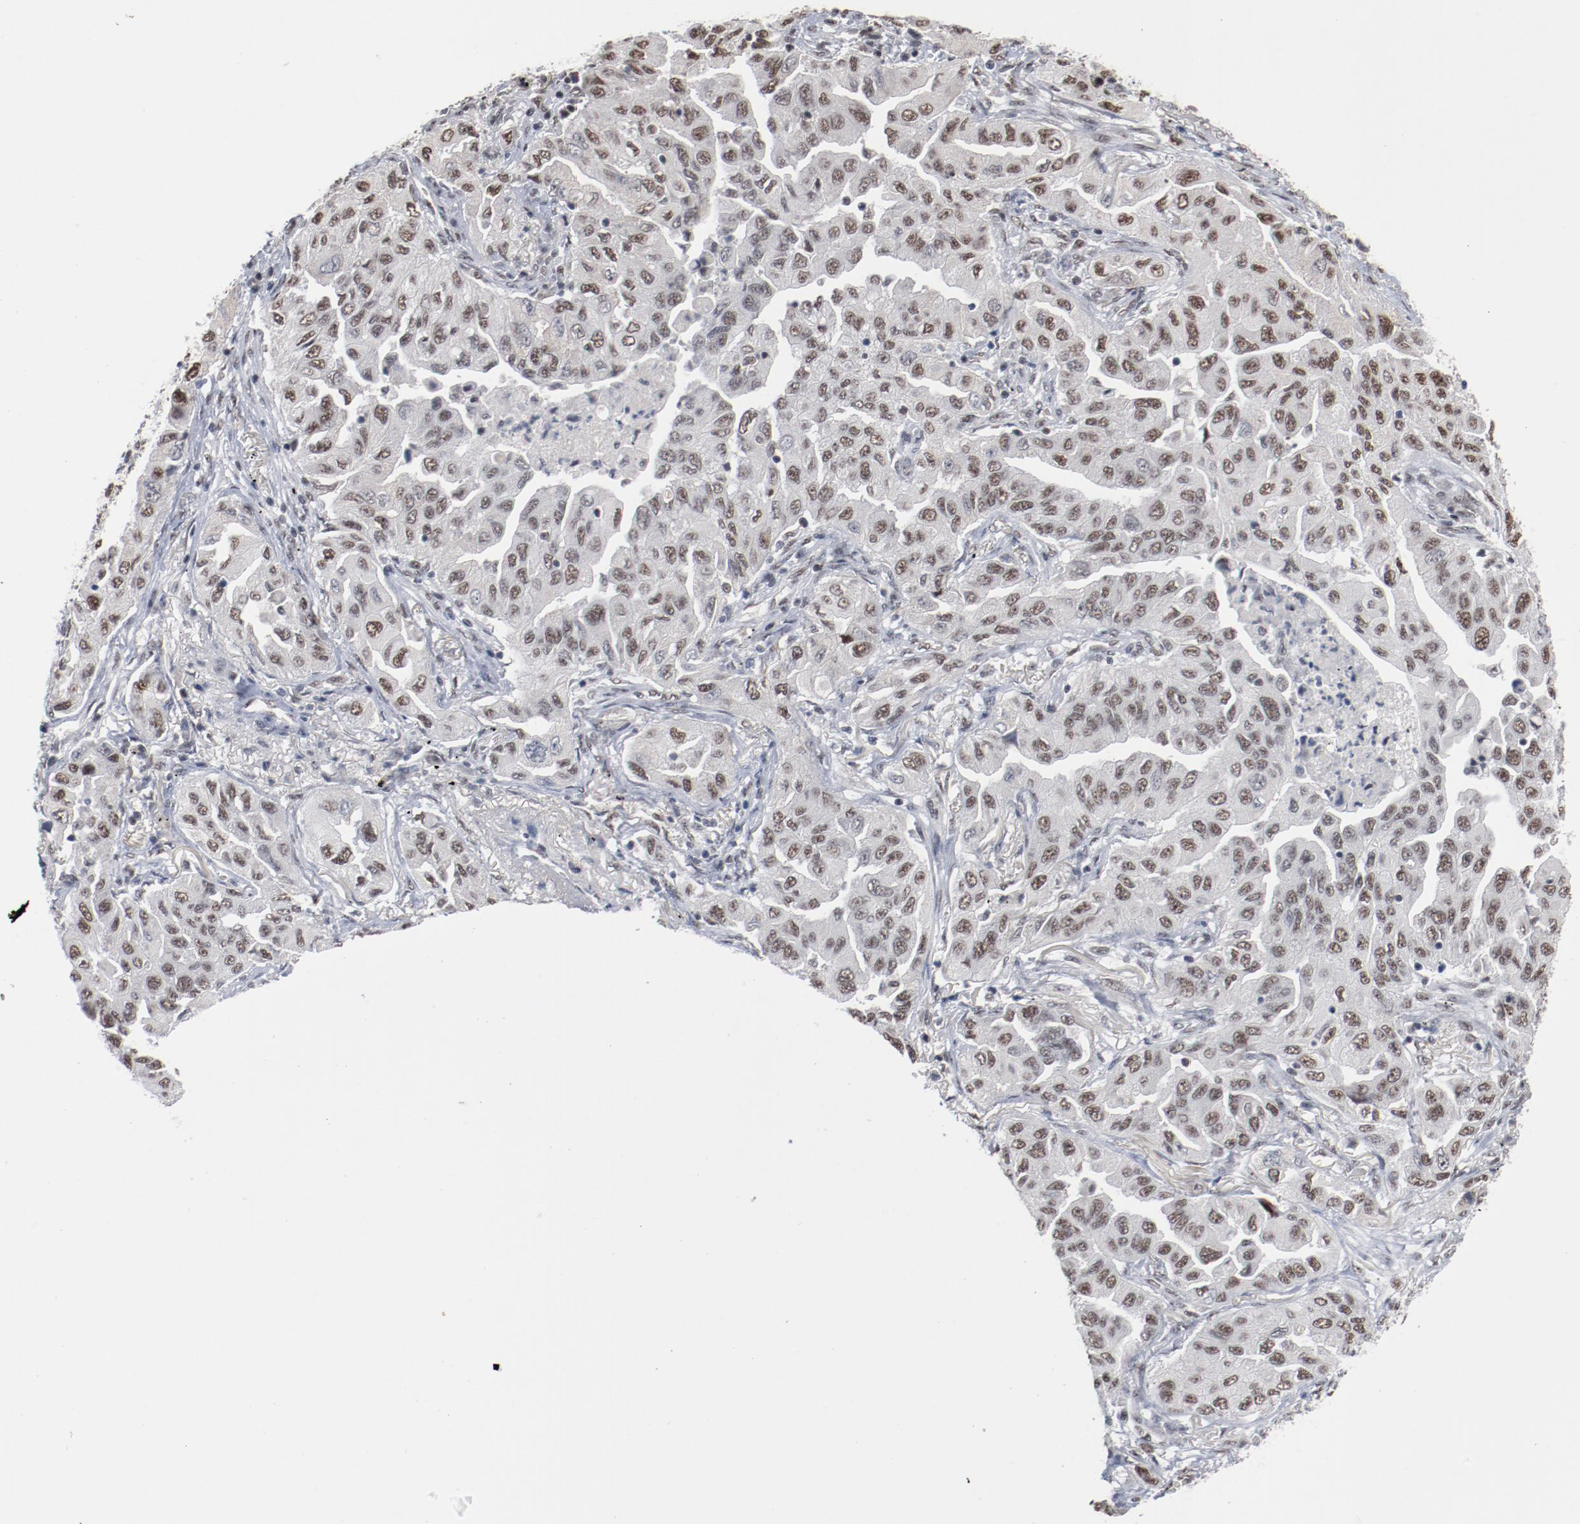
{"staining": {"intensity": "moderate", "quantity": ">75%", "location": "nuclear"}, "tissue": "lung cancer", "cell_type": "Tumor cells", "image_type": "cancer", "snomed": [{"axis": "morphology", "description": "Adenocarcinoma, NOS"}, {"axis": "topography", "description": "Lung"}], "caption": "This image reveals adenocarcinoma (lung) stained with immunohistochemistry to label a protein in brown. The nuclear of tumor cells show moderate positivity for the protein. Nuclei are counter-stained blue.", "gene": "BUB3", "patient": {"sex": "female", "age": 65}}